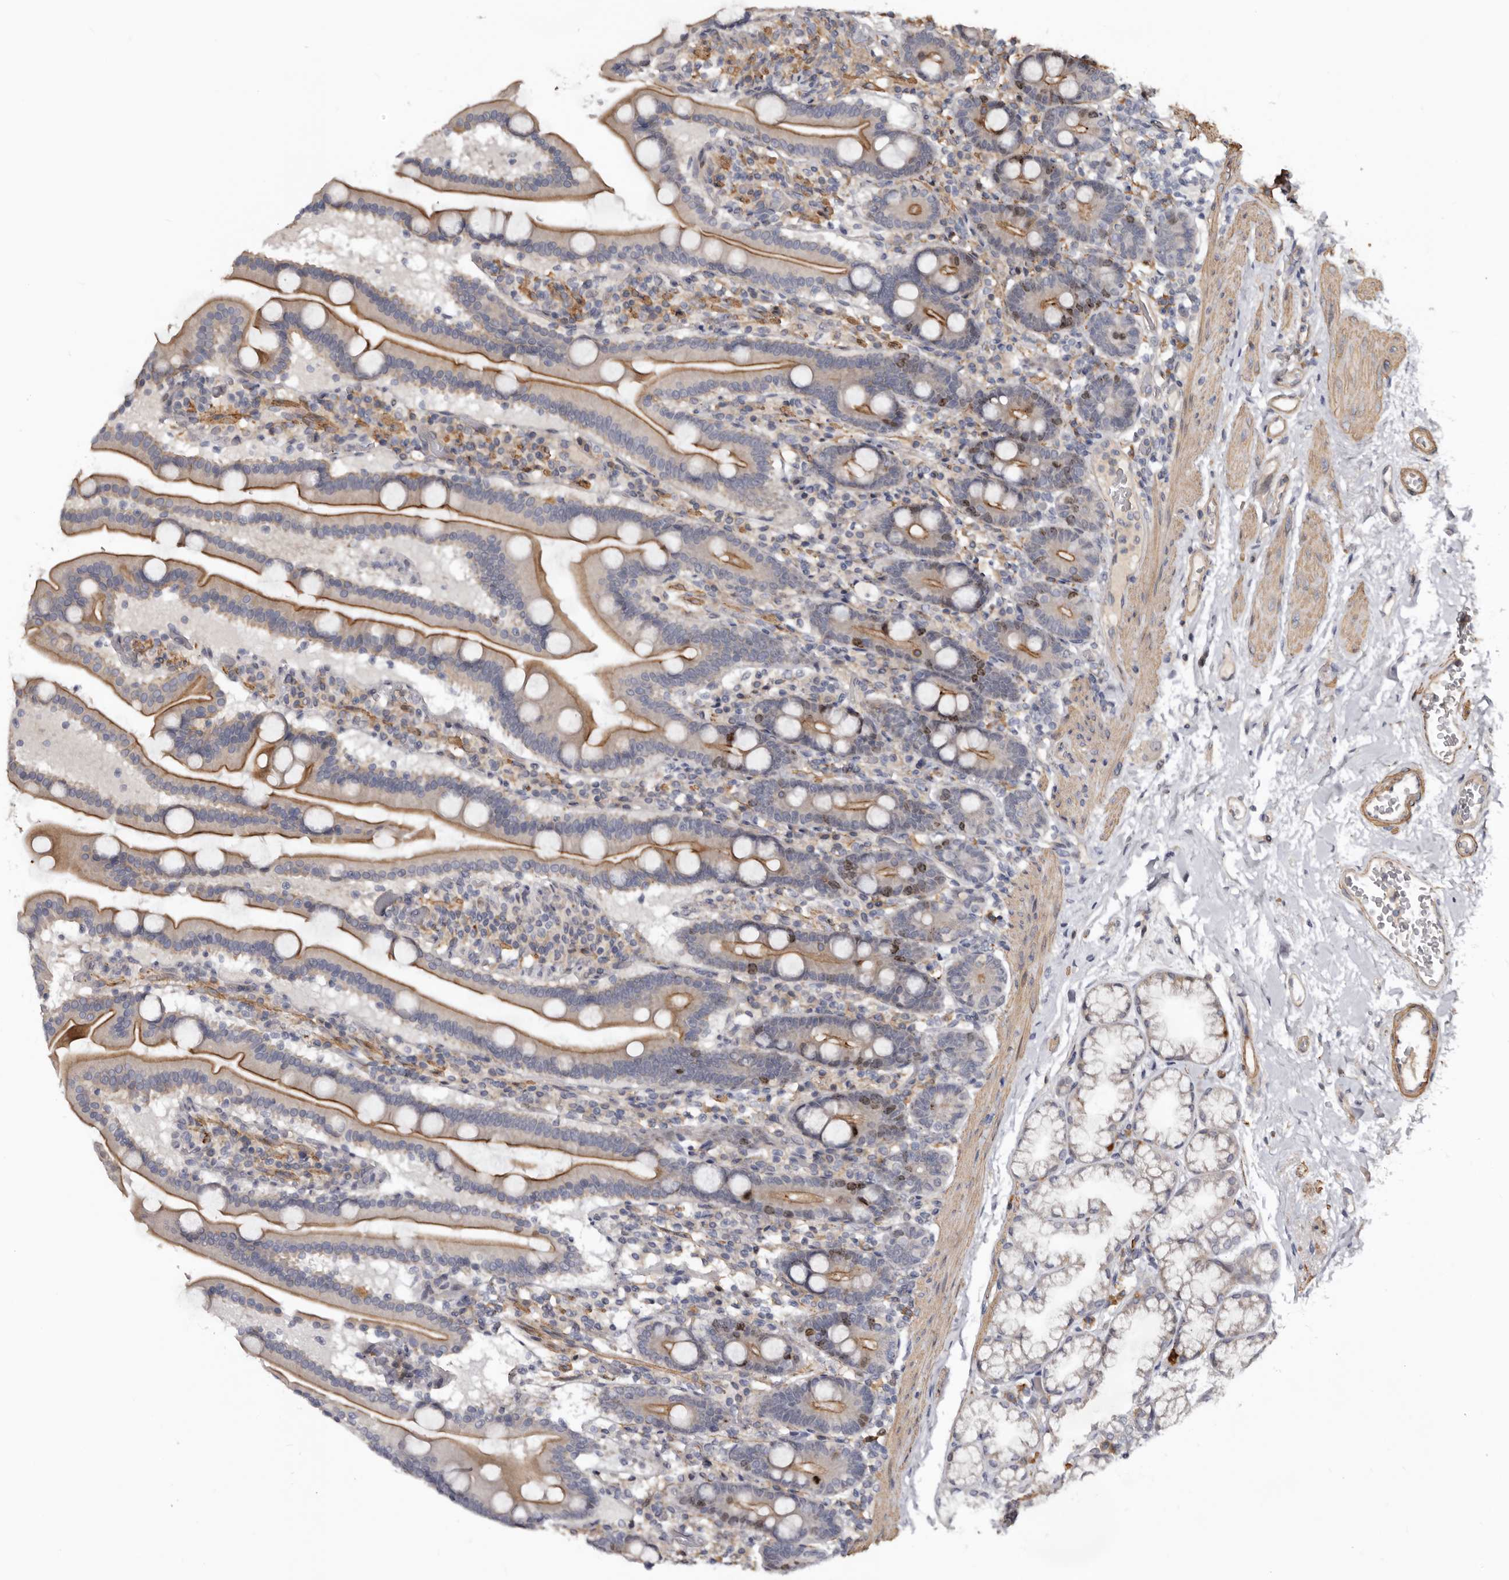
{"staining": {"intensity": "moderate", "quantity": "25%-75%", "location": "cytoplasmic/membranous"}, "tissue": "duodenum", "cell_type": "Glandular cells", "image_type": "normal", "snomed": [{"axis": "morphology", "description": "Normal tissue, NOS"}, {"axis": "topography", "description": "Duodenum"}], "caption": "Immunohistochemical staining of benign human duodenum reveals medium levels of moderate cytoplasmic/membranous staining in approximately 25%-75% of glandular cells.", "gene": "CDCA8", "patient": {"sex": "male", "age": 55}}